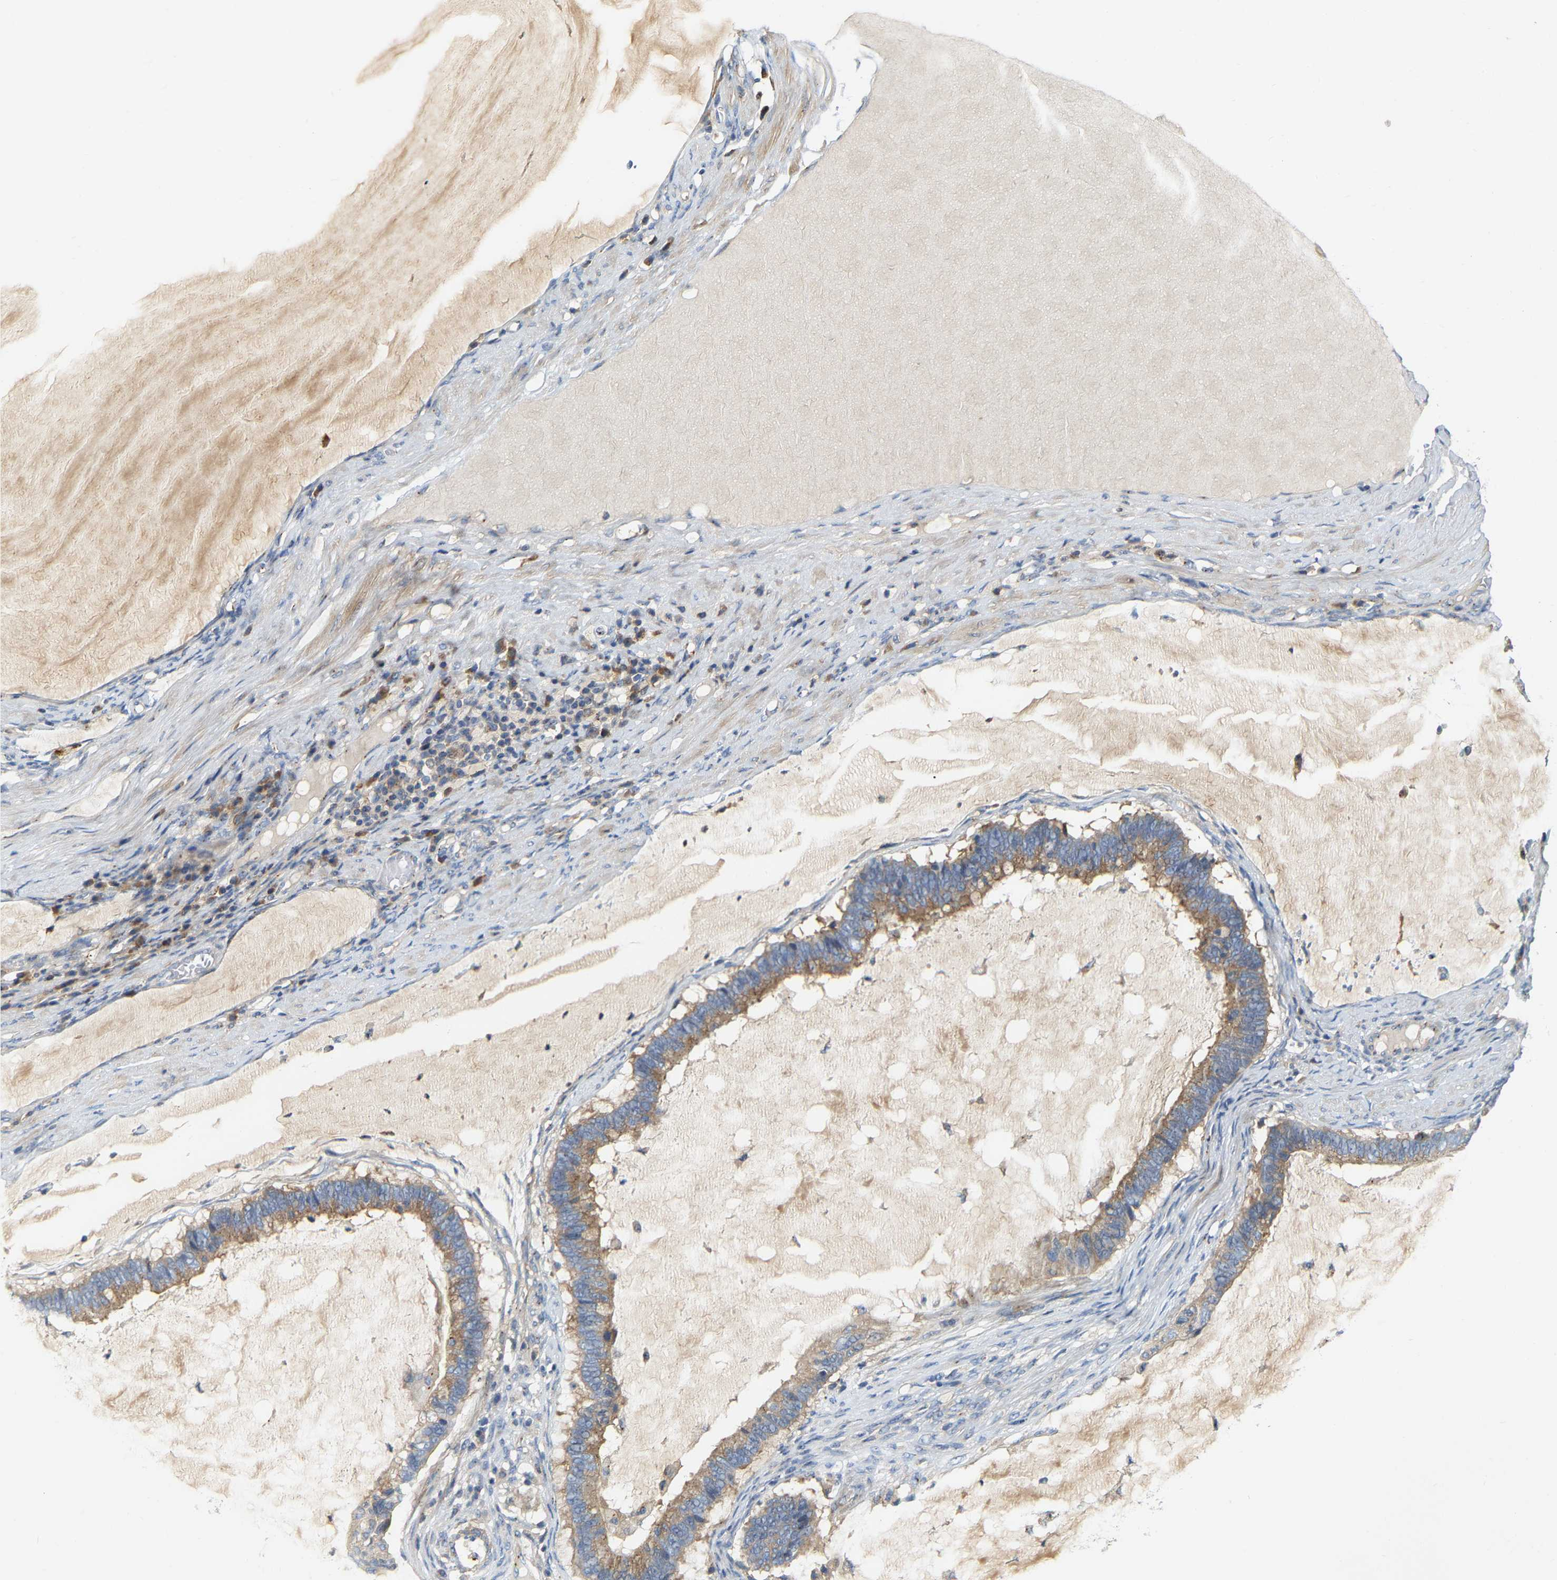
{"staining": {"intensity": "moderate", "quantity": ">75%", "location": "cytoplasmic/membranous"}, "tissue": "ovarian cancer", "cell_type": "Tumor cells", "image_type": "cancer", "snomed": [{"axis": "morphology", "description": "Cystadenocarcinoma, mucinous, NOS"}, {"axis": "topography", "description": "Ovary"}], "caption": "A brown stain labels moderate cytoplasmic/membranous expression of a protein in ovarian cancer tumor cells. The staining is performed using DAB (3,3'-diaminobenzidine) brown chromogen to label protein expression. The nuclei are counter-stained blue using hematoxylin.", "gene": "PCNT", "patient": {"sex": "female", "age": 61}}